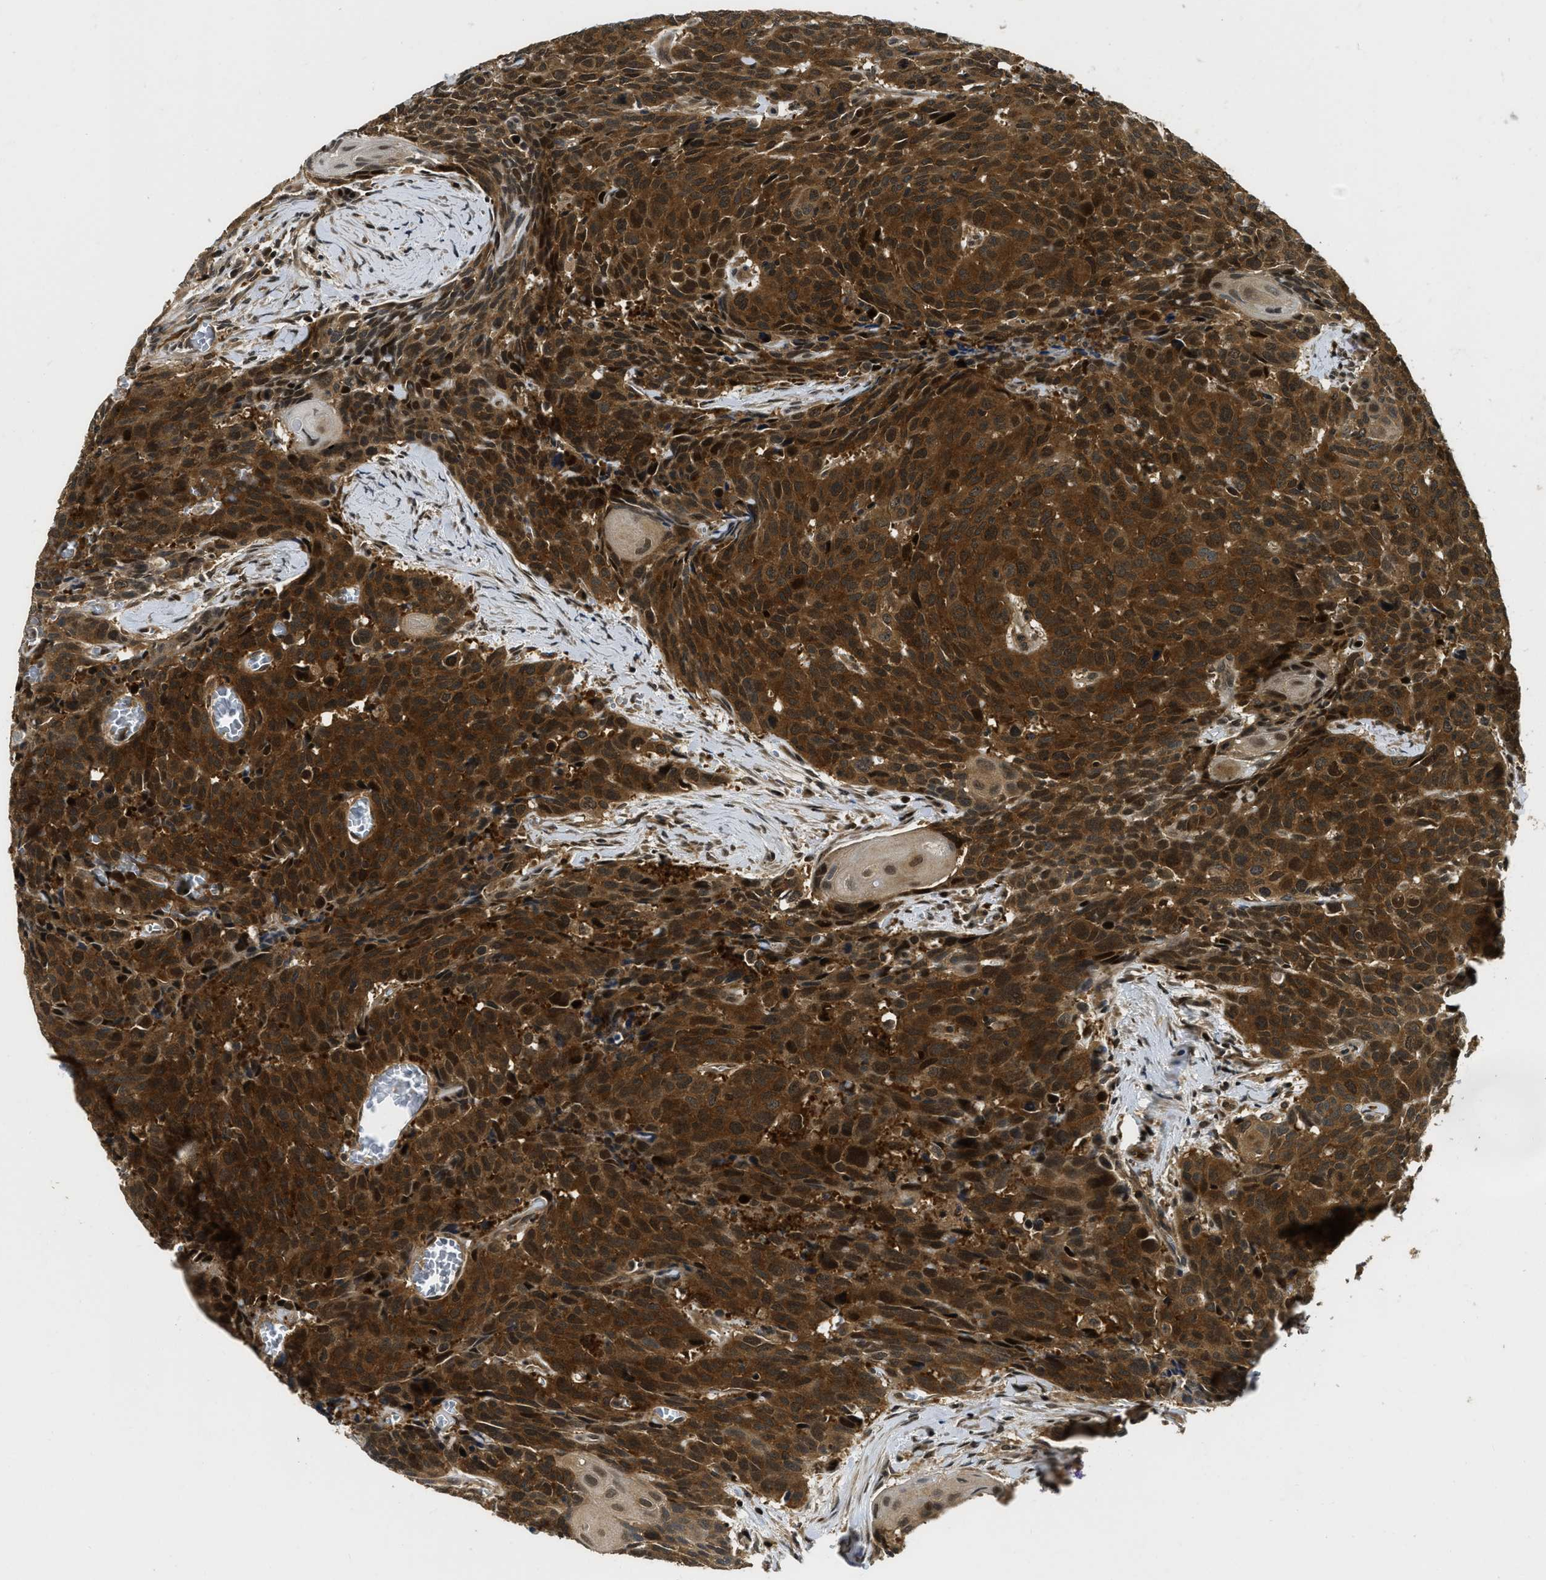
{"staining": {"intensity": "strong", "quantity": ">75%", "location": "cytoplasmic/membranous"}, "tissue": "head and neck cancer", "cell_type": "Tumor cells", "image_type": "cancer", "snomed": [{"axis": "morphology", "description": "Squamous cell carcinoma, NOS"}, {"axis": "topography", "description": "Head-Neck"}], "caption": "A micrograph showing strong cytoplasmic/membranous staining in approximately >75% of tumor cells in head and neck squamous cell carcinoma, as visualized by brown immunohistochemical staining.", "gene": "ADSL", "patient": {"sex": "male", "age": 66}}